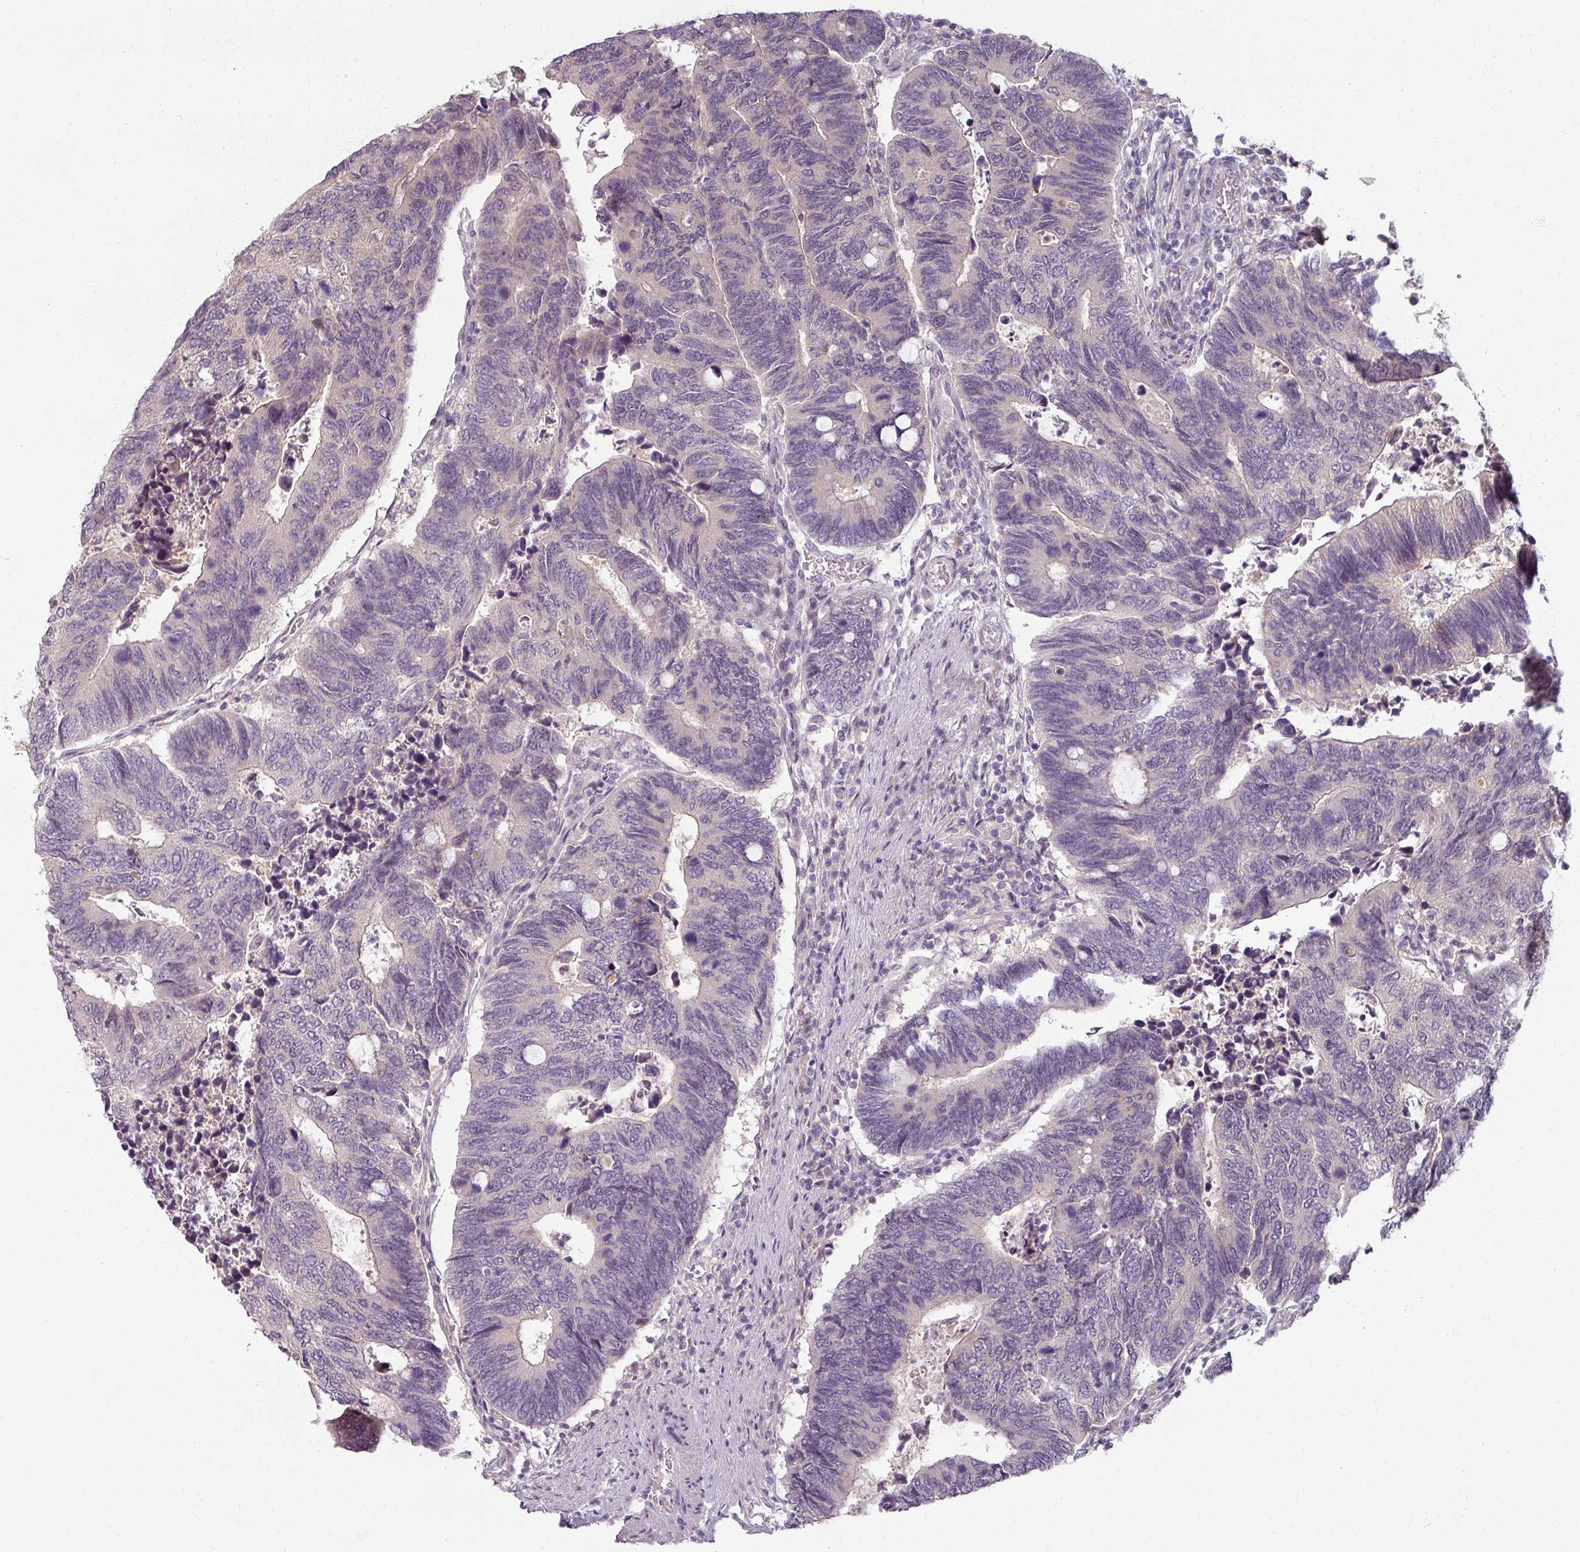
{"staining": {"intensity": "negative", "quantity": "none", "location": "none"}, "tissue": "colorectal cancer", "cell_type": "Tumor cells", "image_type": "cancer", "snomed": [{"axis": "morphology", "description": "Adenocarcinoma, NOS"}, {"axis": "topography", "description": "Colon"}], "caption": "Tumor cells are negative for protein expression in human colorectal cancer.", "gene": "MYMK", "patient": {"sex": "male", "age": 87}}